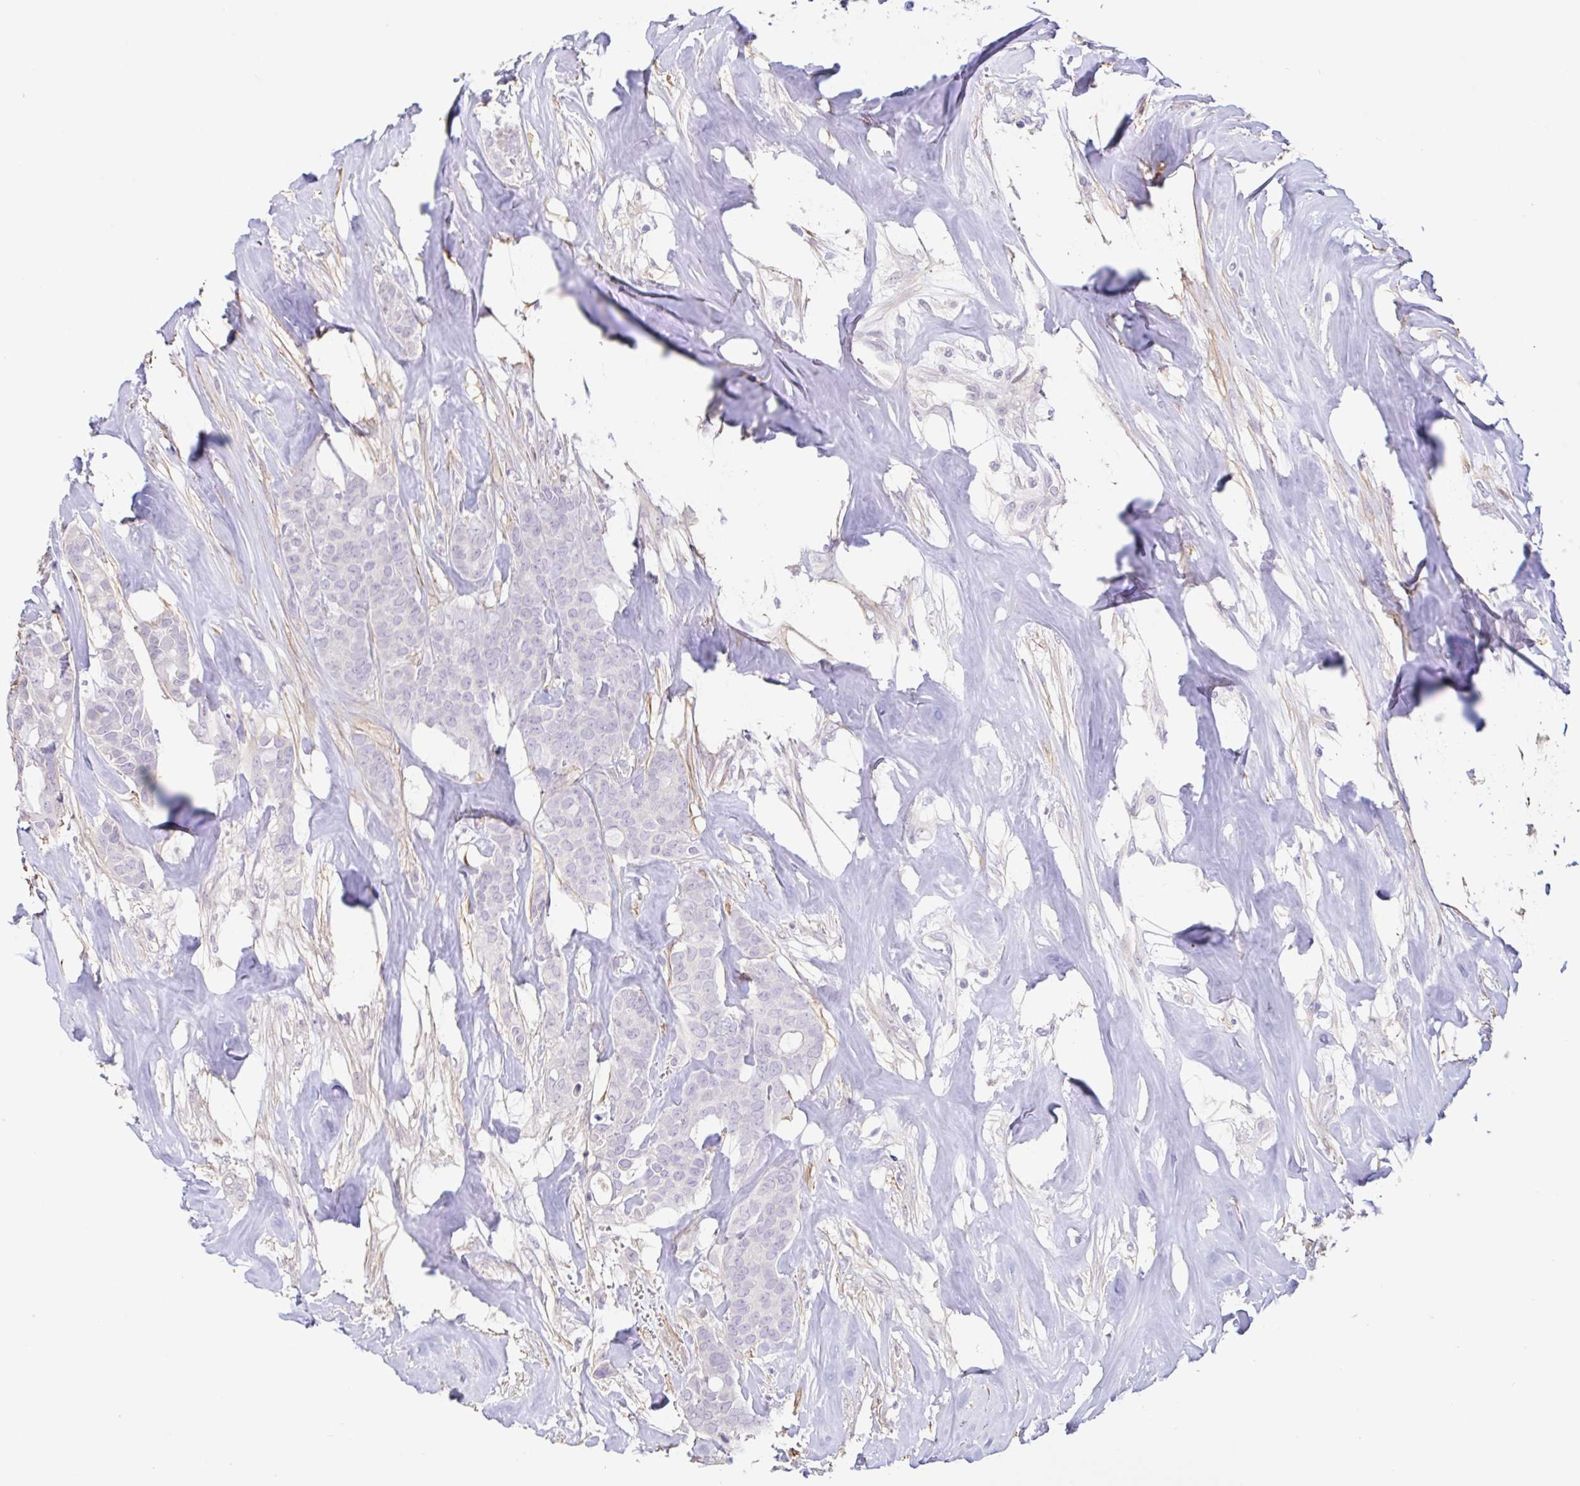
{"staining": {"intensity": "negative", "quantity": "none", "location": "none"}, "tissue": "breast cancer", "cell_type": "Tumor cells", "image_type": "cancer", "snomed": [{"axis": "morphology", "description": "Duct carcinoma"}, {"axis": "topography", "description": "Breast"}], "caption": "Micrograph shows no significant protein staining in tumor cells of breast infiltrating ductal carcinoma.", "gene": "PYGM", "patient": {"sex": "female", "age": 84}}